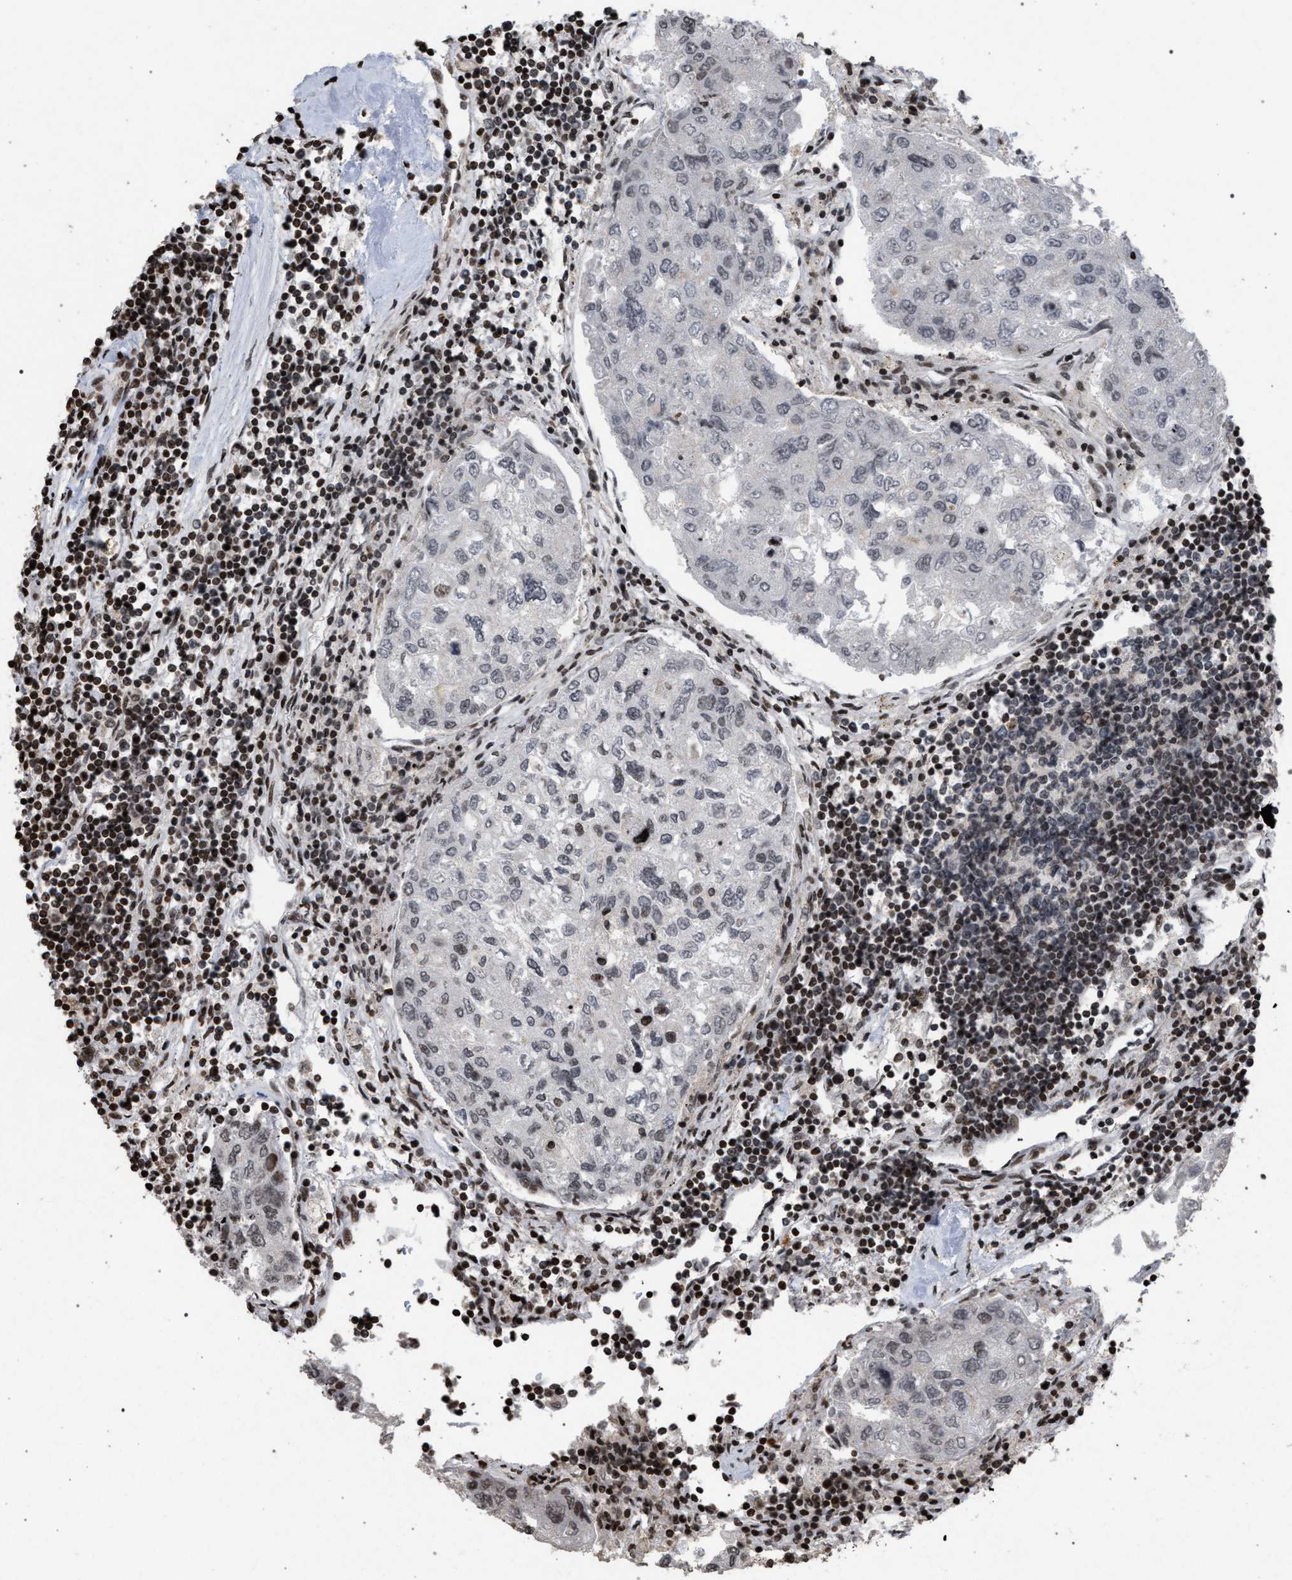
{"staining": {"intensity": "weak", "quantity": "<25%", "location": "nuclear"}, "tissue": "urothelial cancer", "cell_type": "Tumor cells", "image_type": "cancer", "snomed": [{"axis": "morphology", "description": "Urothelial carcinoma, High grade"}, {"axis": "topography", "description": "Lymph node"}, {"axis": "topography", "description": "Urinary bladder"}], "caption": "The histopathology image displays no staining of tumor cells in urothelial carcinoma (high-grade).", "gene": "FOXD3", "patient": {"sex": "male", "age": 51}}